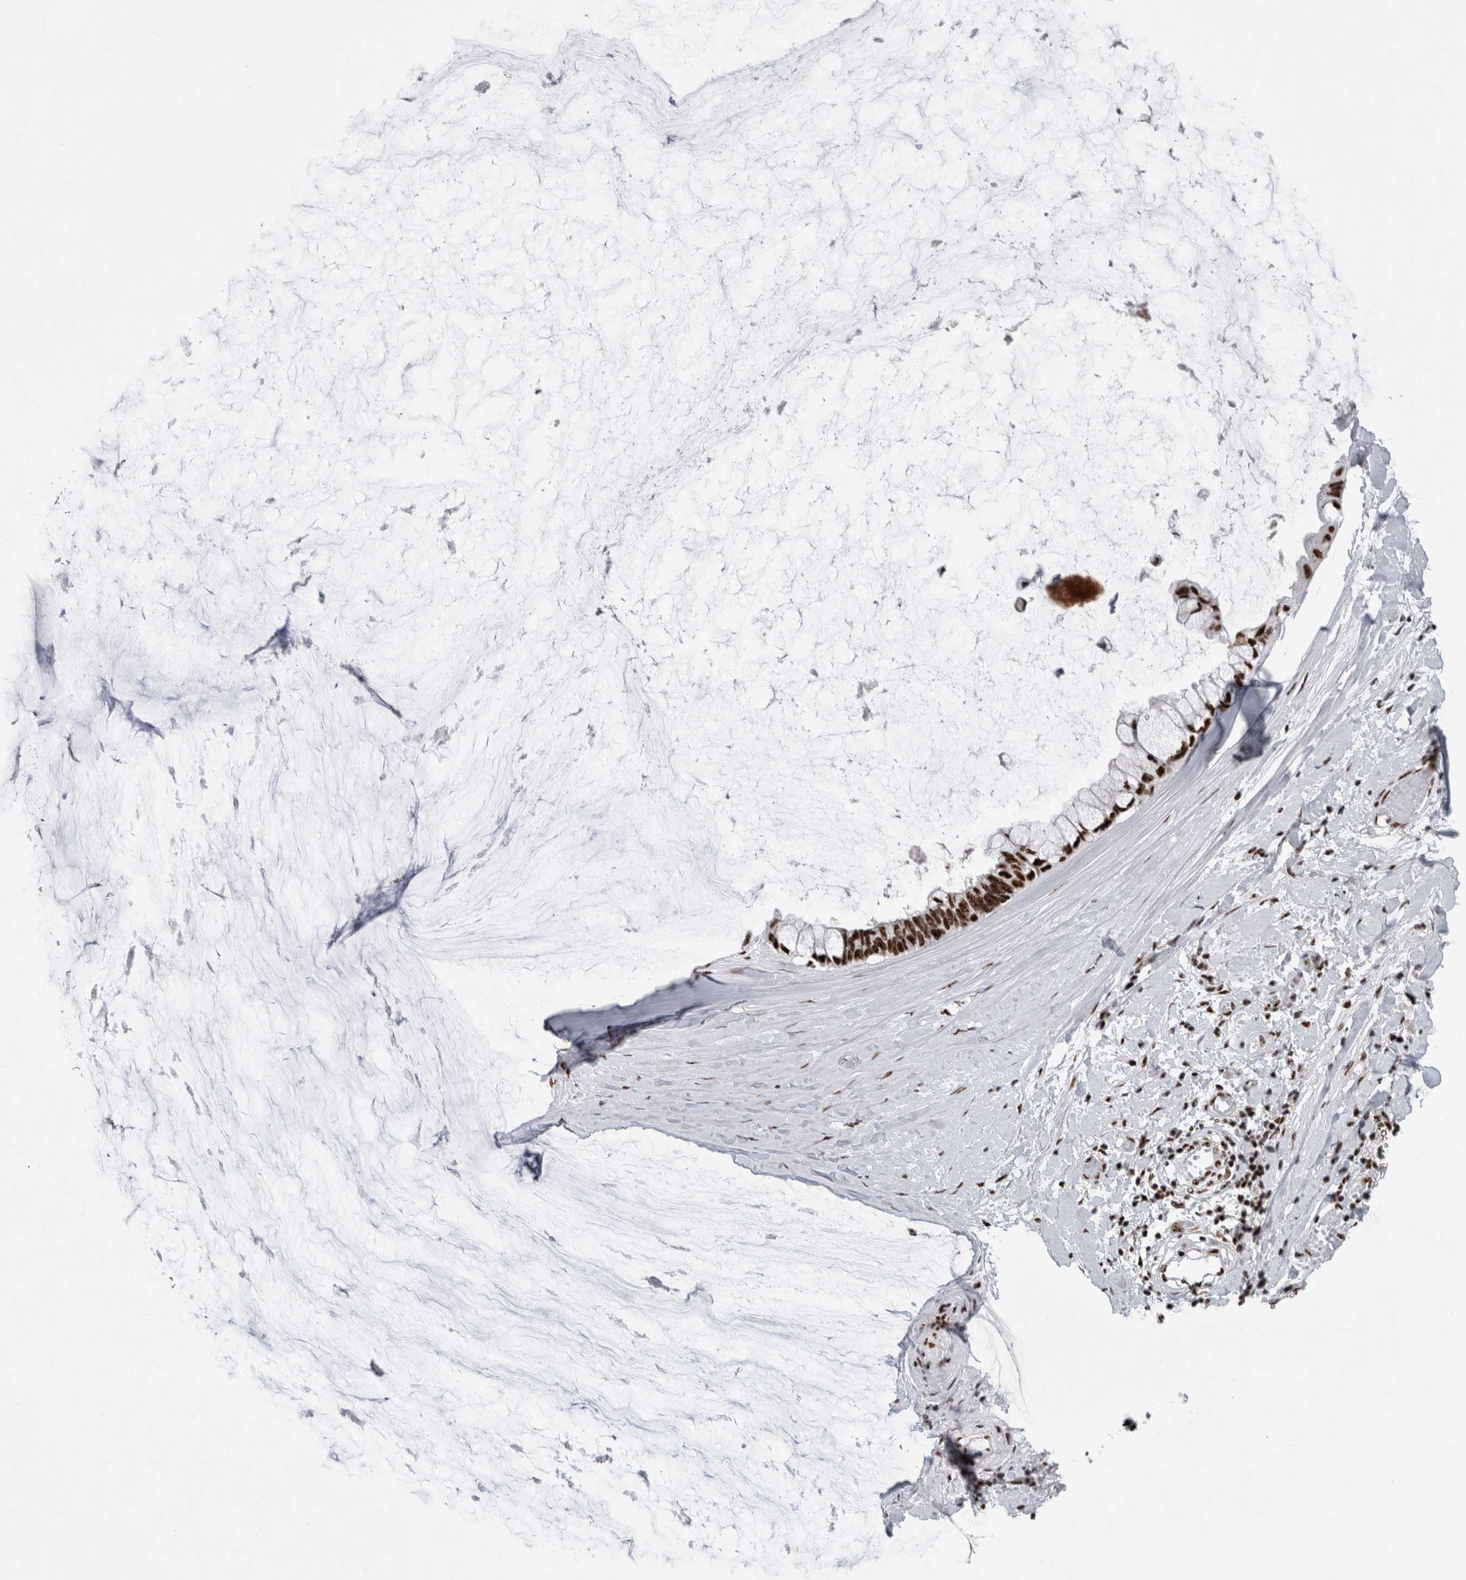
{"staining": {"intensity": "strong", "quantity": ">75%", "location": "nuclear"}, "tissue": "ovarian cancer", "cell_type": "Tumor cells", "image_type": "cancer", "snomed": [{"axis": "morphology", "description": "Cystadenocarcinoma, mucinous, NOS"}, {"axis": "topography", "description": "Ovary"}], "caption": "A brown stain labels strong nuclear staining of a protein in mucinous cystadenocarcinoma (ovarian) tumor cells.", "gene": "NCL", "patient": {"sex": "female", "age": 39}}